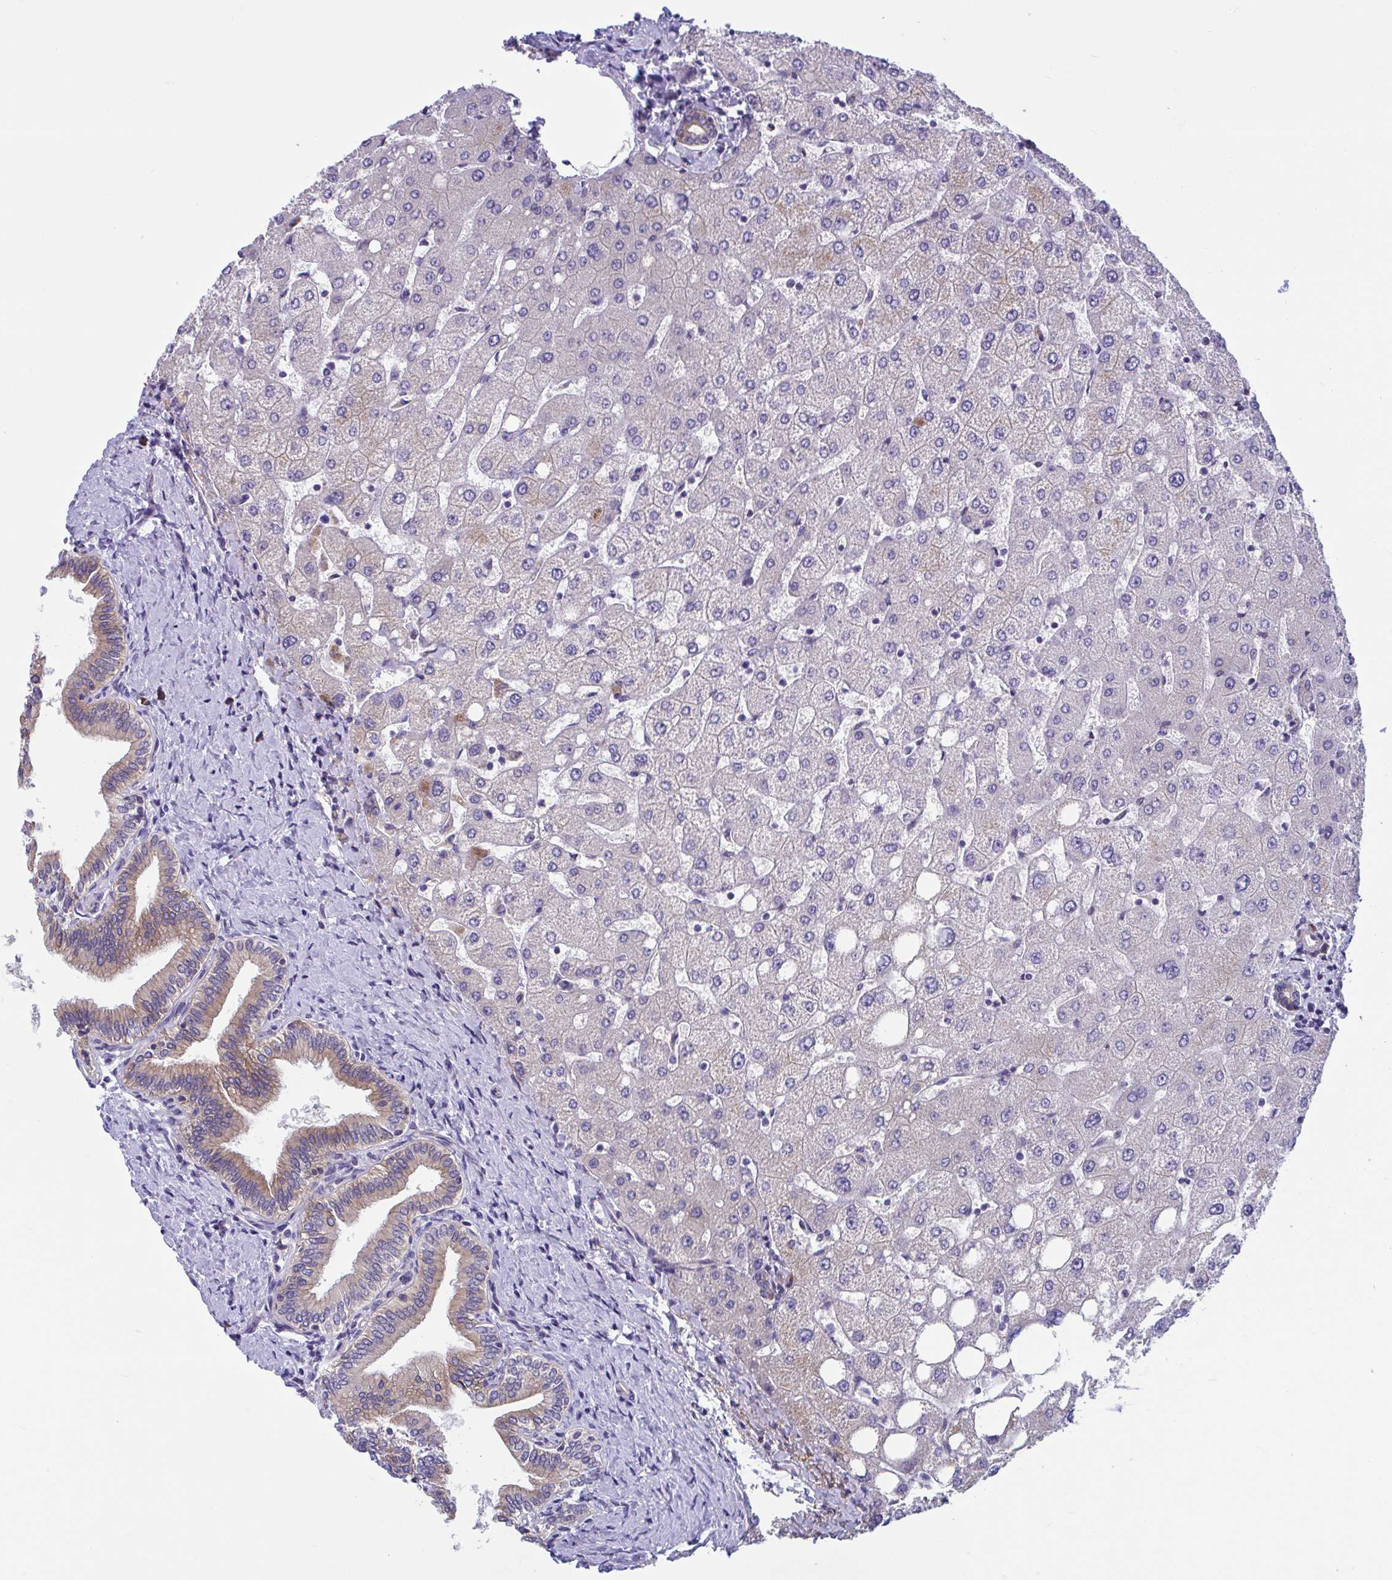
{"staining": {"intensity": "weak", "quantity": ">75%", "location": "cytoplasmic/membranous"}, "tissue": "liver", "cell_type": "Cholangiocytes", "image_type": "normal", "snomed": [{"axis": "morphology", "description": "Normal tissue, NOS"}, {"axis": "topography", "description": "Liver"}], "caption": "This is an image of IHC staining of unremarkable liver, which shows weak positivity in the cytoplasmic/membranous of cholangiocytes.", "gene": "WBP1", "patient": {"sex": "female", "age": 54}}